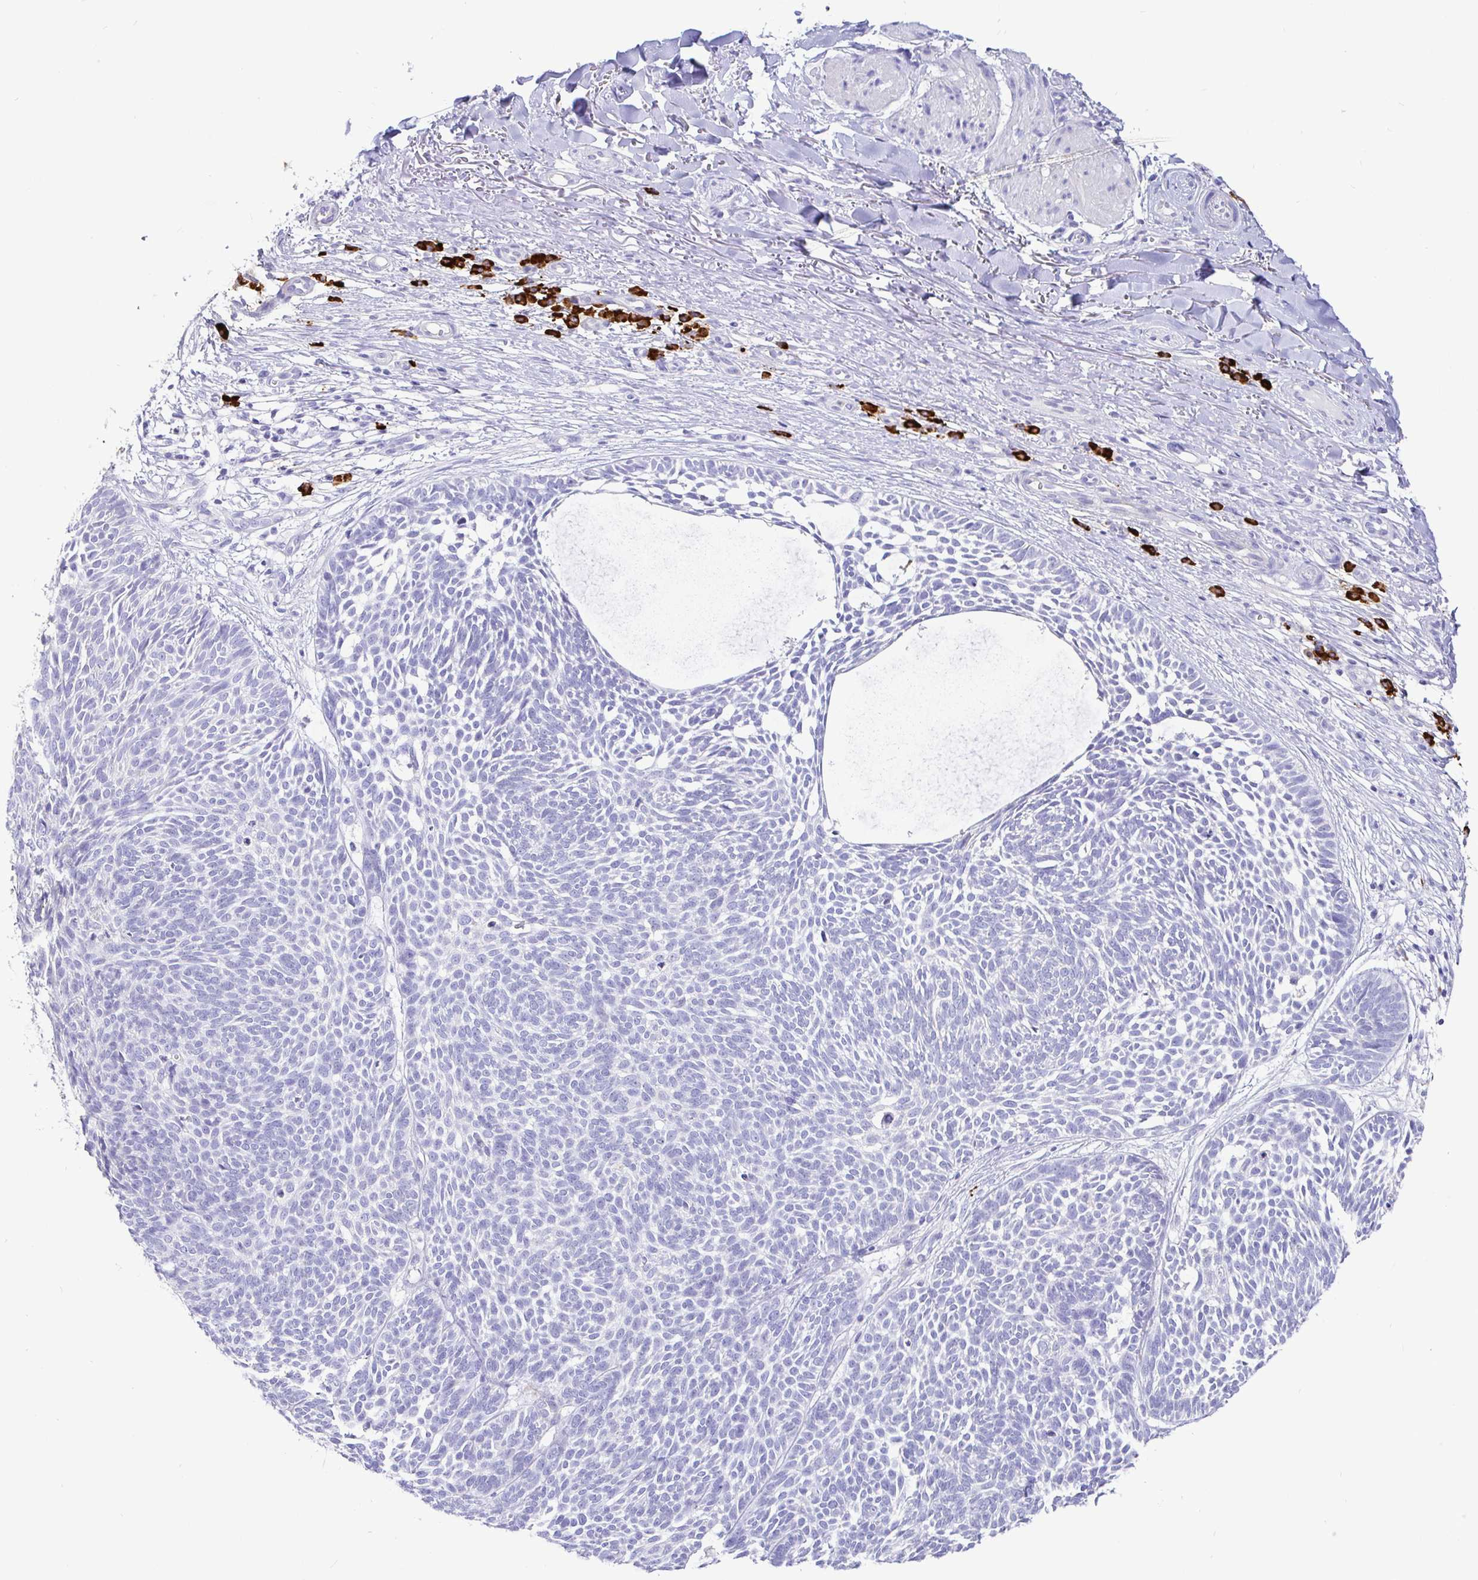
{"staining": {"intensity": "negative", "quantity": "none", "location": "none"}, "tissue": "skin cancer", "cell_type": "Tumor cells", "image_type": "cancer", "snomed": [{"axis": "morphology", "description": "Basal cell carcinoma"}, {"axis": "topography", "description": "Skin"}, {"axis": "topography", "description": "Skin of trunk"}], "caption": "A micrograph of basal cell carcinoma (skin) stained for a protein shows no brown staining in tumor cells.", "gene": "CCDC62", "patient": {"sex": "male", "age": 74}}